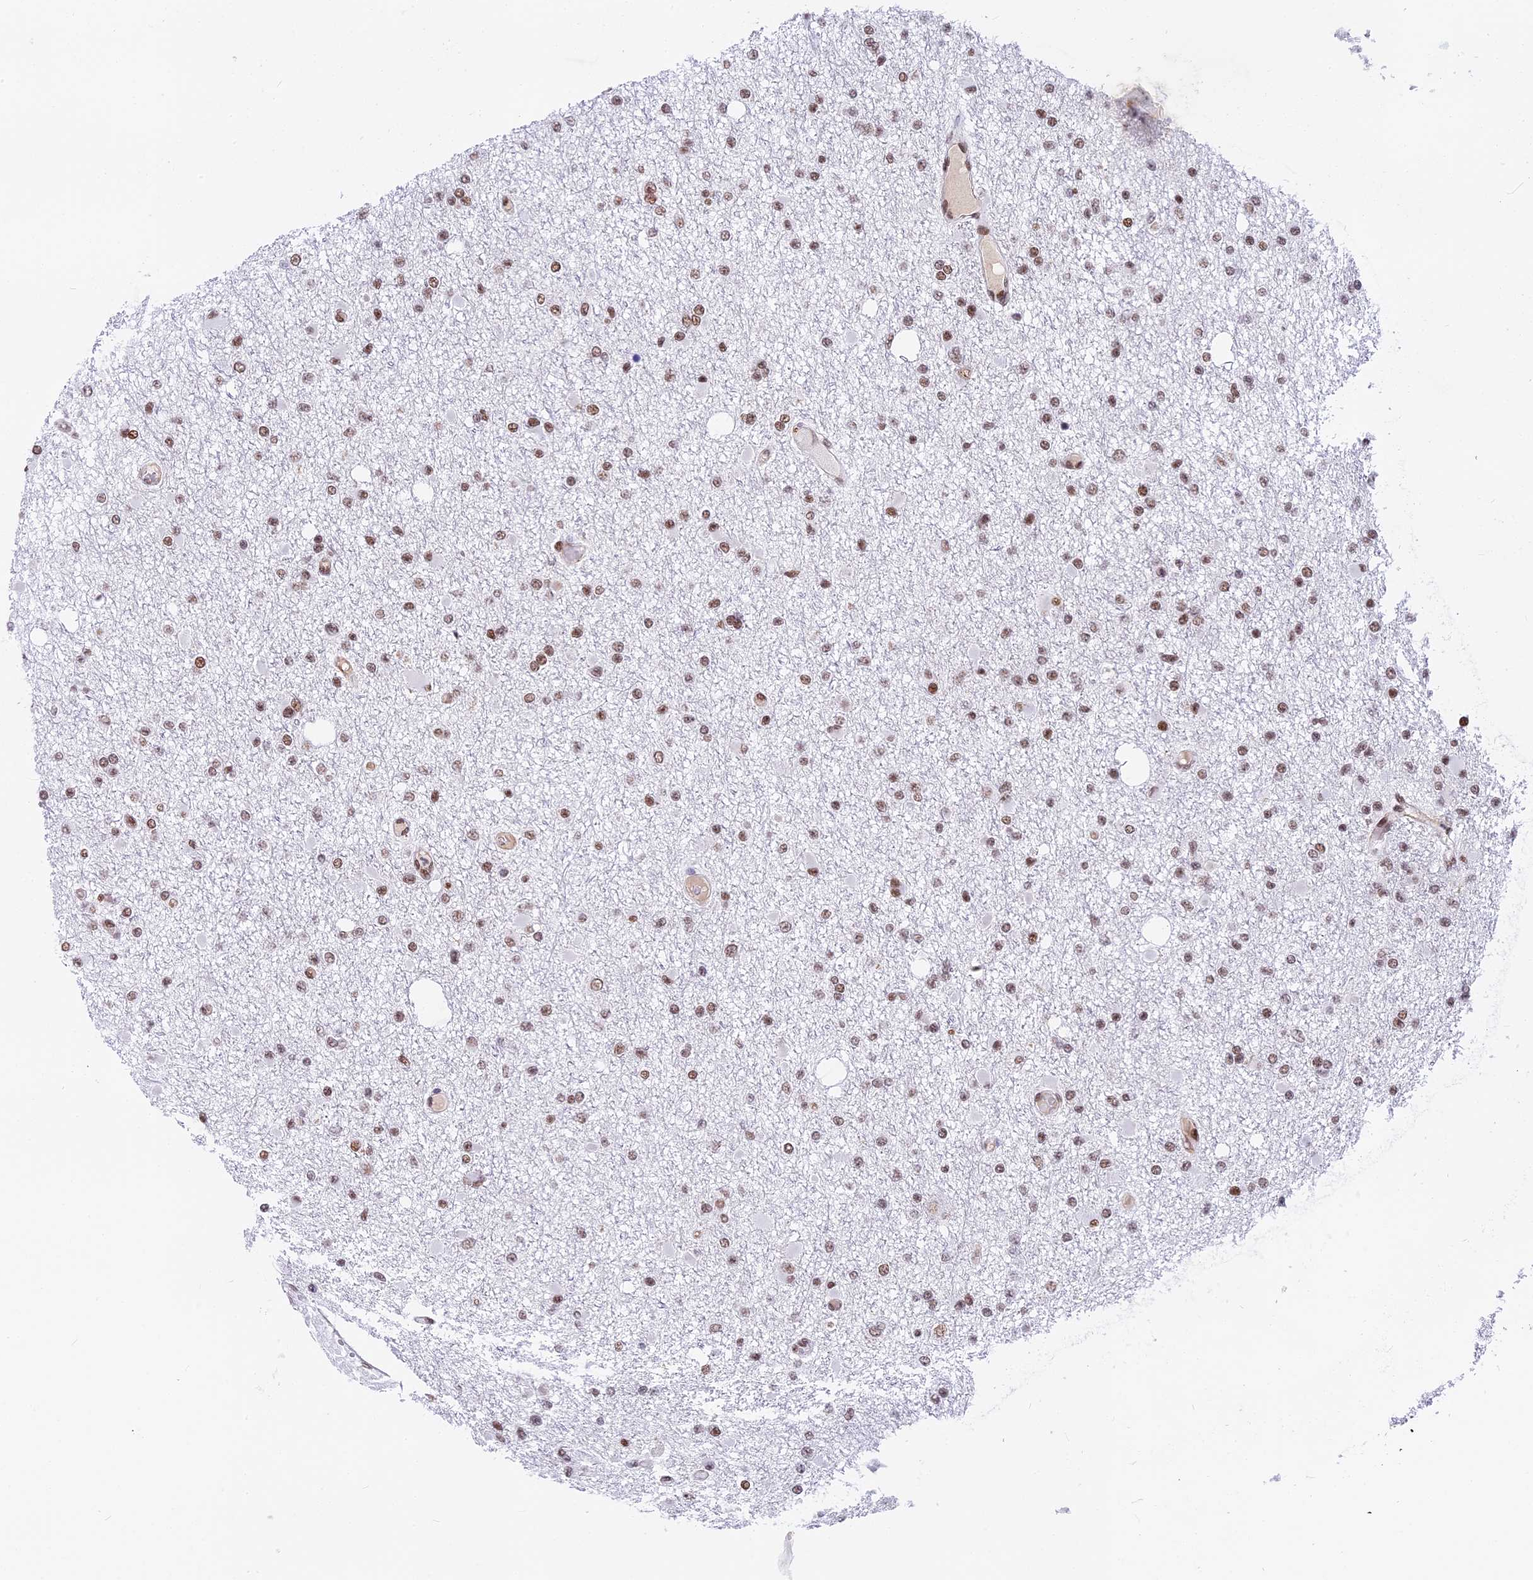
{"staining": {"intensity": "moderate", "quantity": ">75%", "location": "nuclear"}, "tissue": "glioma", "cell_type": "Tumor cells", "image_type": "cancer", "snomed": [{"axis": "morphology", "description": "Glioma, malignant, Low grade"}, {"axis": "topography", "description": "Brain"}], "caption": "Immunohistochemical staining of low-grade glioma (malignant) reveals medium levels of moderate nuclear positivity in approximately >75% of tumor cells.", "gene": "SBNO1", "patient": {"sex": "female", "age": 22}}